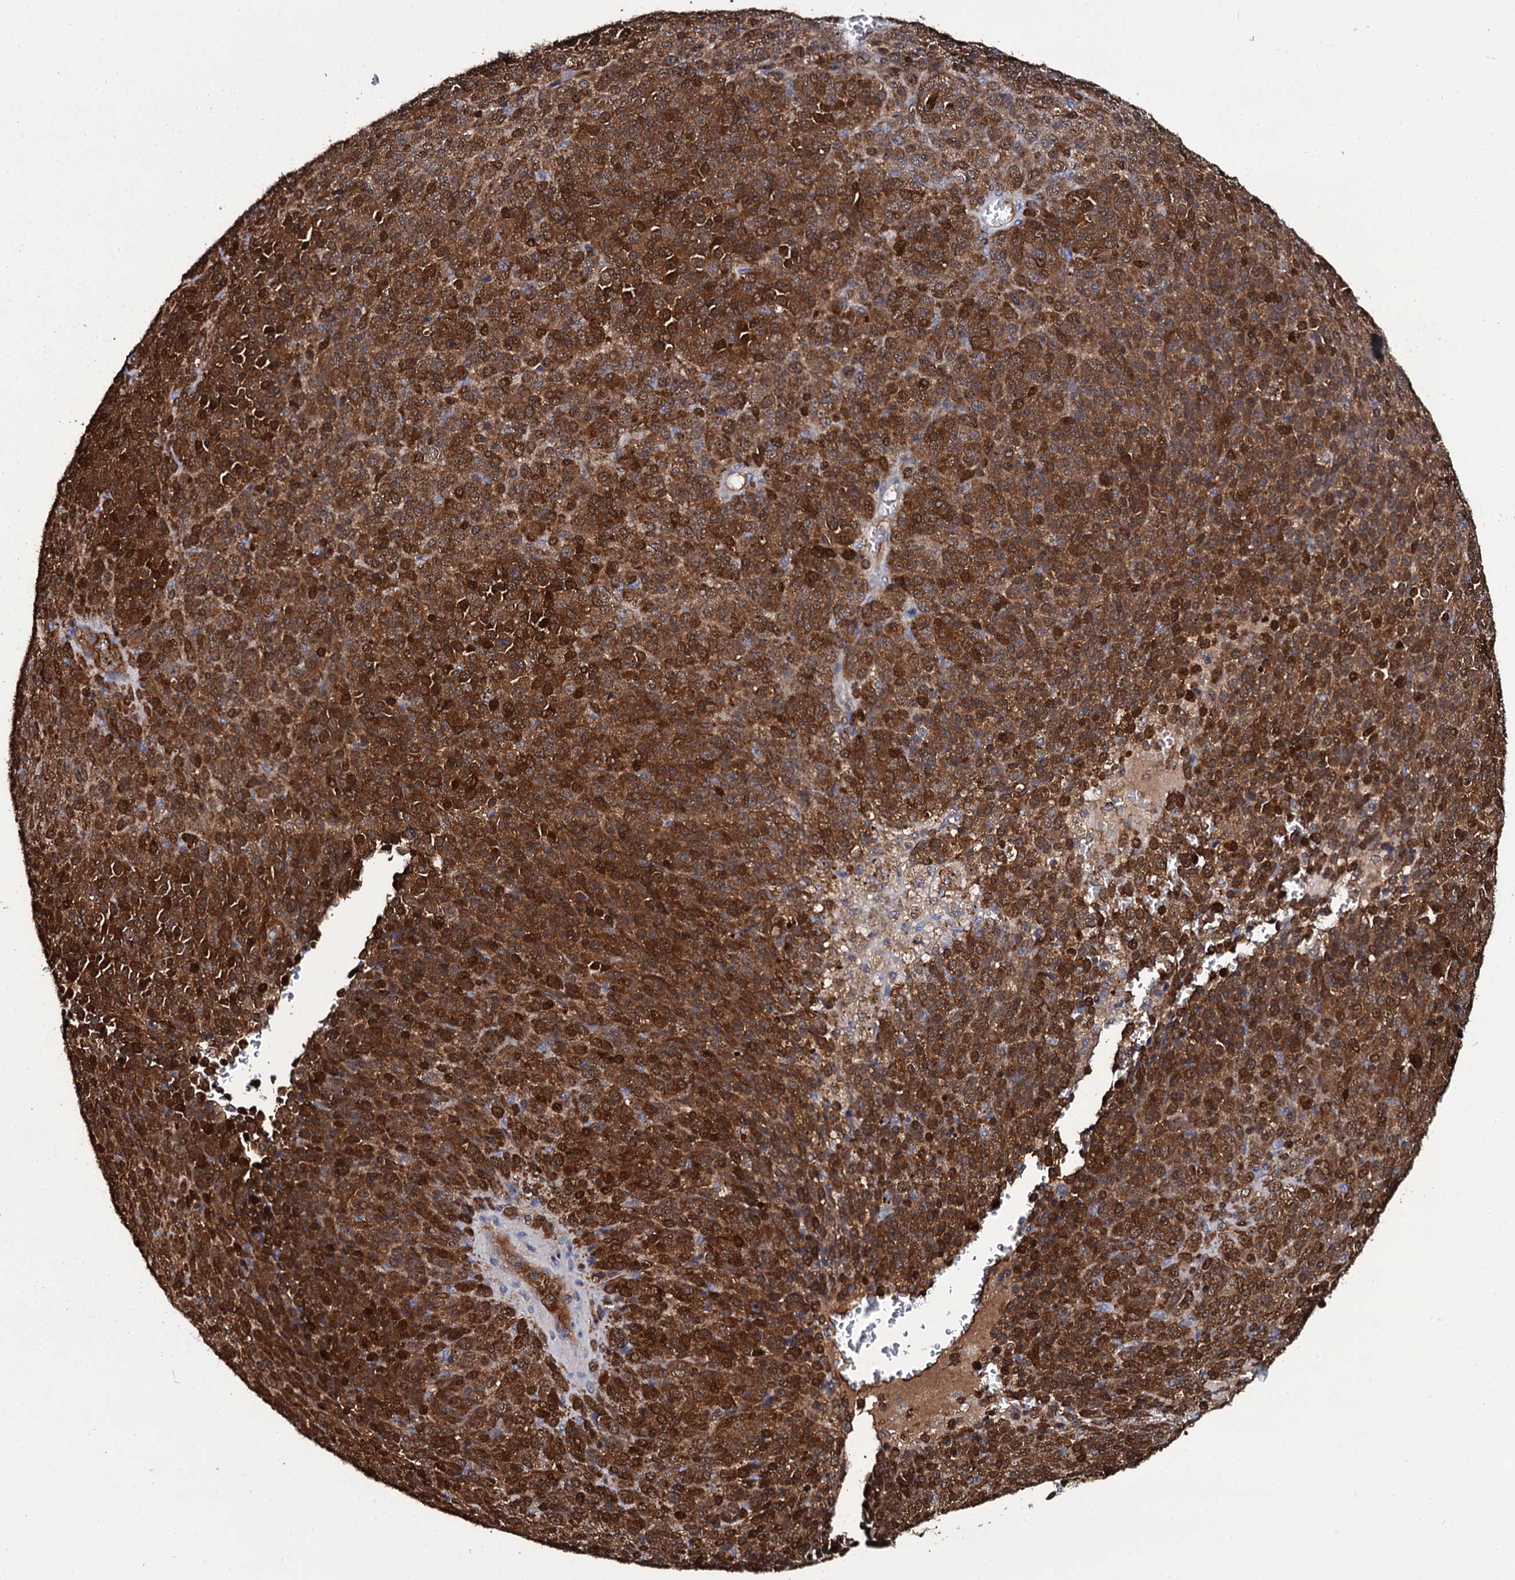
{"staining": {"intensity": "strong", "quantity": ">75%", "location": "cytoplasmic/membranous,nuclear"}, "tissue": "melanoma", "cell_type": "Tumor cells", "image_type": "cancer", "snomed": [{"axis": "morphology", "description": "Malignant melanoma, Metastatic site"}, {"axis": "topography", "description": "Brain"}], "caption": "Protein expression analysis of malignant melanoma (metastatic site) reveals strong cytoplasmic/membranous and nuclear positivity in about >75% of tumor cells. The staining is performed using DAB brown chromogen to label protein expression. The nuclei are counter-stained blue using hematoxylin.", "gene": "CRYL1", "patient": {"sex": "female", "age": 56}}